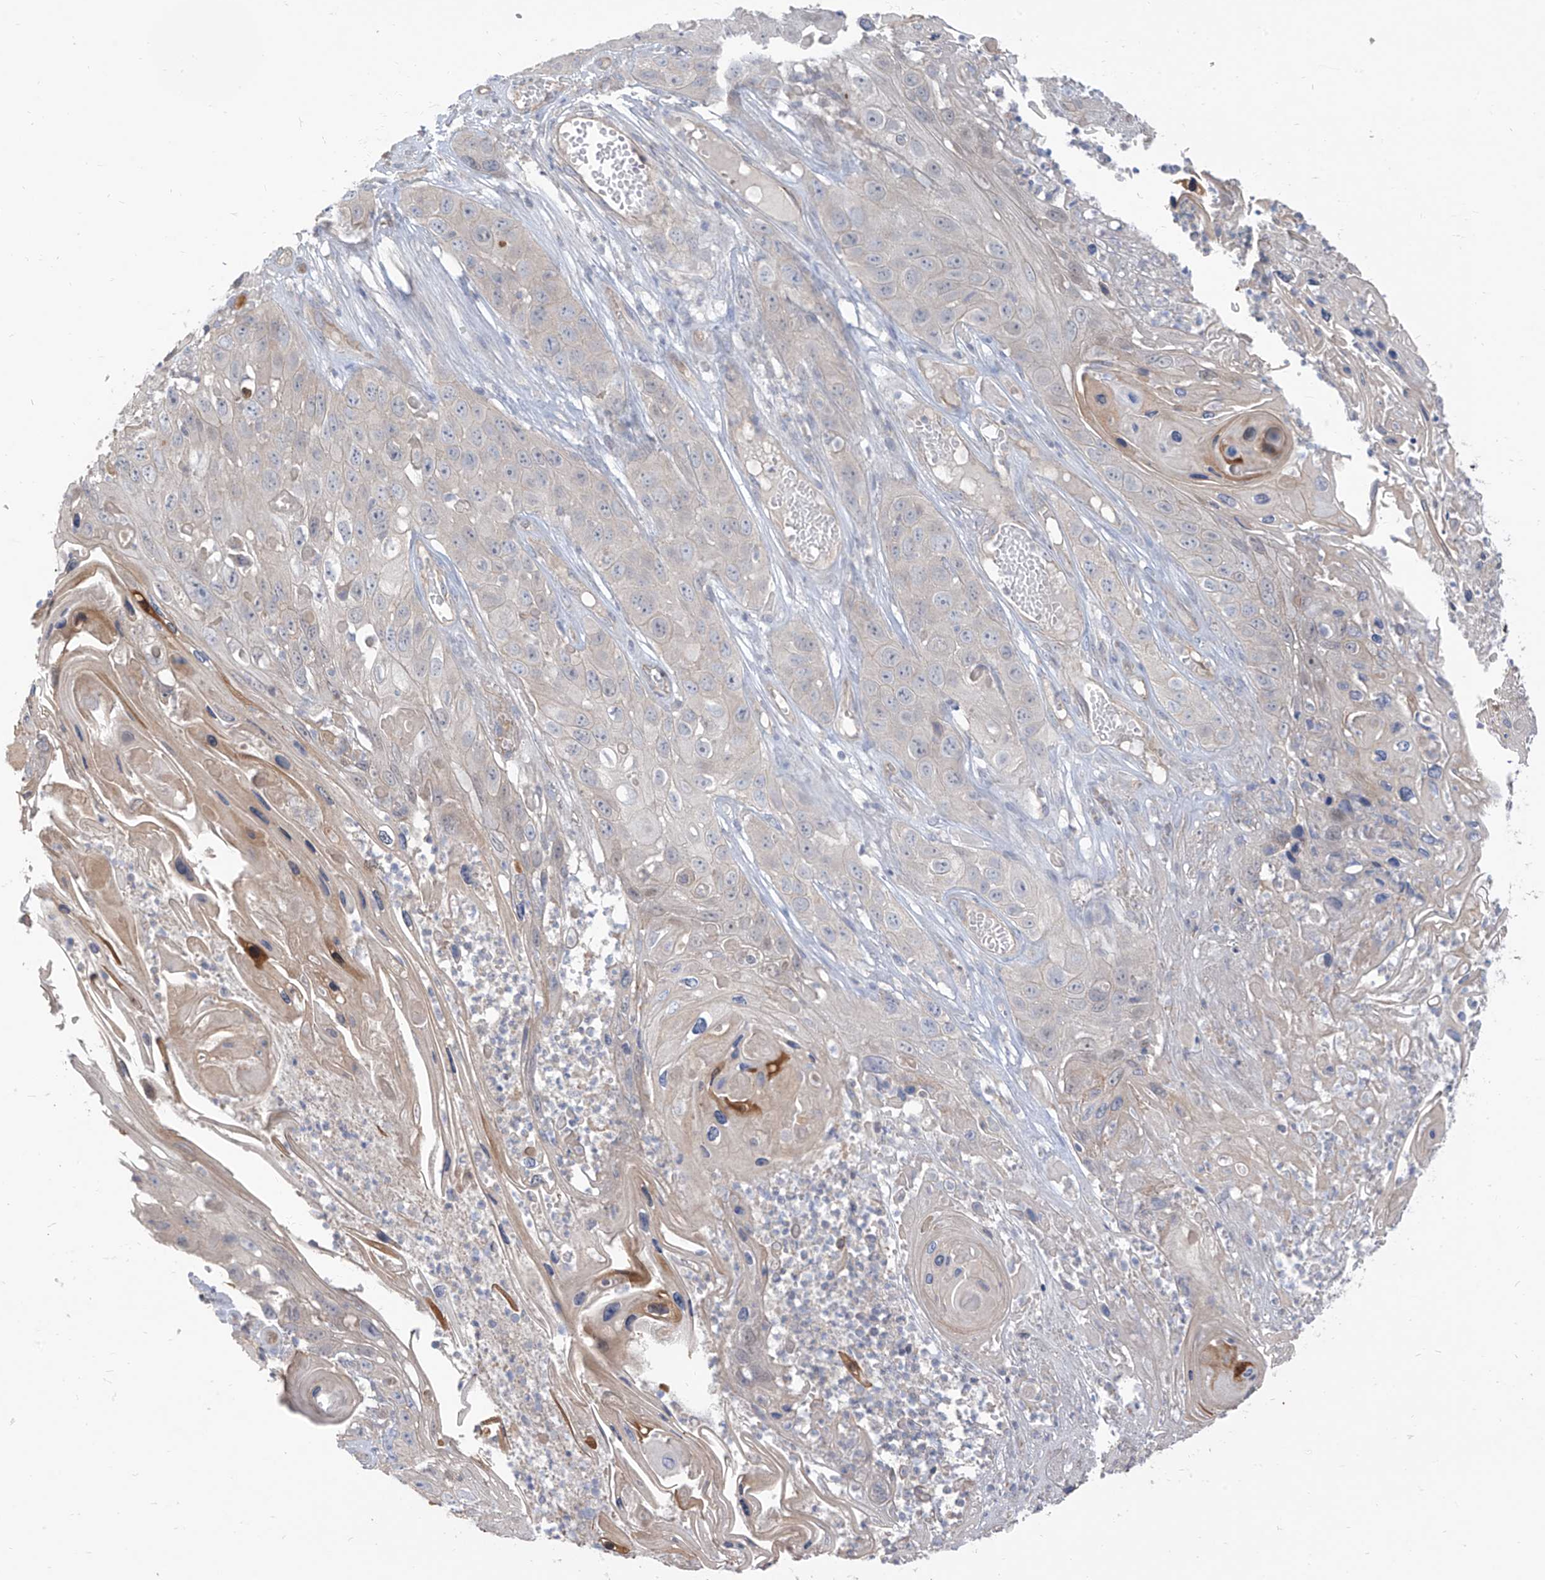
{"staining": {"intensity": "negative", "quantity": "none", "location": "none"}, "tissue": "skin cancer", "cell_type": "Tumor cells", "image_type": "cancer", "snomed": [{"axis": "morphology", "description": "Squamous cell carcinoma, NOS"}, {"axis": "topography", "description": "Skin"}], "caption": "Photomicrograph shows no protein staining in tumor cells of skin squamous cell carcinoma tissue.", "gene": "EPHX4", "patient": {"sex": "male", "age": 55}}